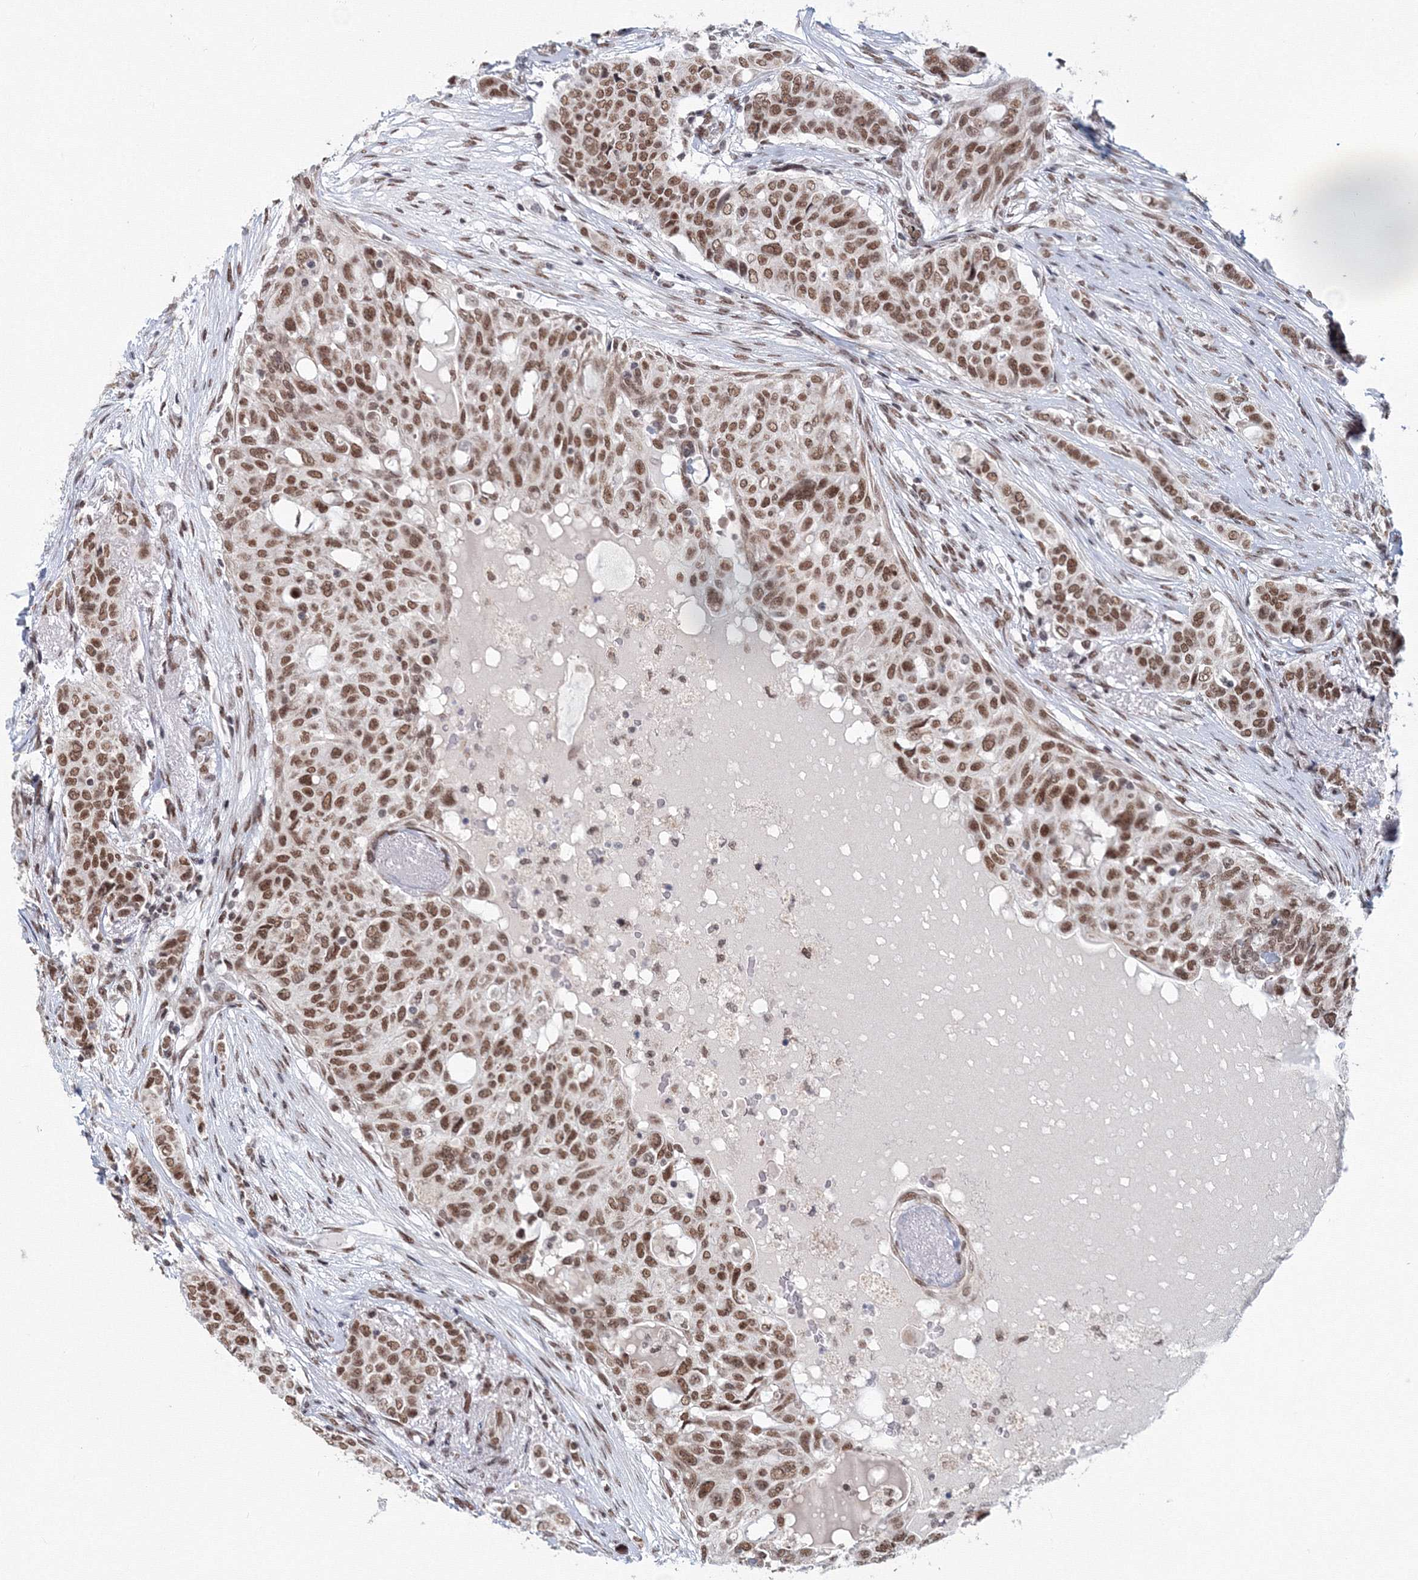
{"staining": {"intensity": "moderate", "quantity": ">75%", "location": "nuclear"}, "tissue": "breast cancer", "cell_type": "Tumor cells", "image_type": "cancer", "snomed": [{"axis": "morphology", "description": "Lobular carcinoma"}, {"axis": "topography", "description": "Breast"}], "caption": "This micrograph demonstrates IHC staining of lobular carcinoma (breast), with medium moderate nuclear expression in approximately >75% of tumor cells.", "gene": "SF3B6", "patient": {"sex": "female", "age": 51}}